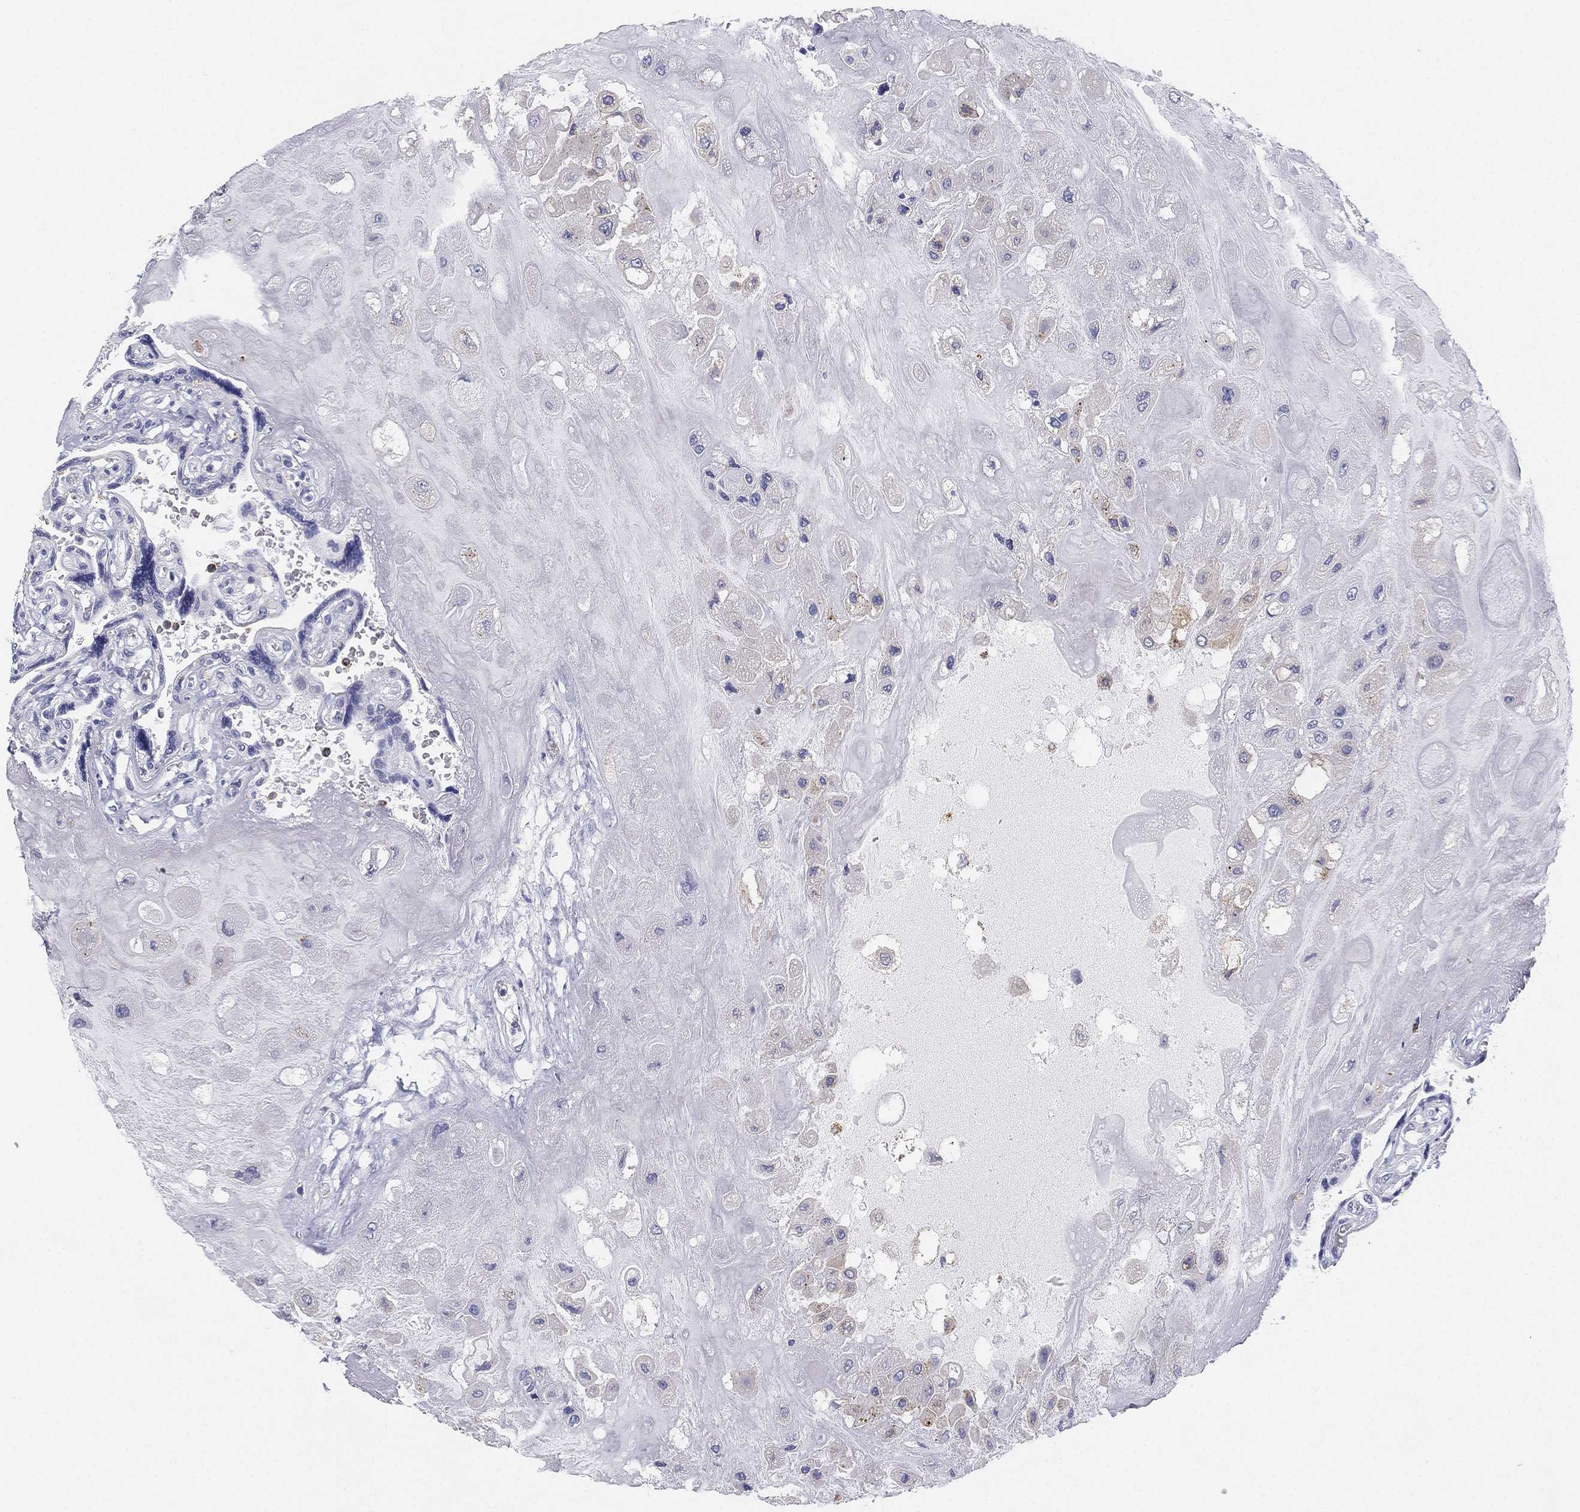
{"staining": {"intensity": "moderate", "quantity": "<25%", "location": "cytoplasmic/membranous"}, "tissue": "placenta", "cell_type": "Decidual cells", "image_type": "normal", "snomed": [{"axis": "morphology", "description": "Normal tissue, NOS"}, {"axis": "topography", "description": "Placenta"}], "caption": "Moderate cytoplasmic/membranous staining for a protein is present in approximately <25% of decidual cells of normal placenta using immunohistochemistry.", "gene": "NPC2", "patient": {"sex": "female", "age": 32}}